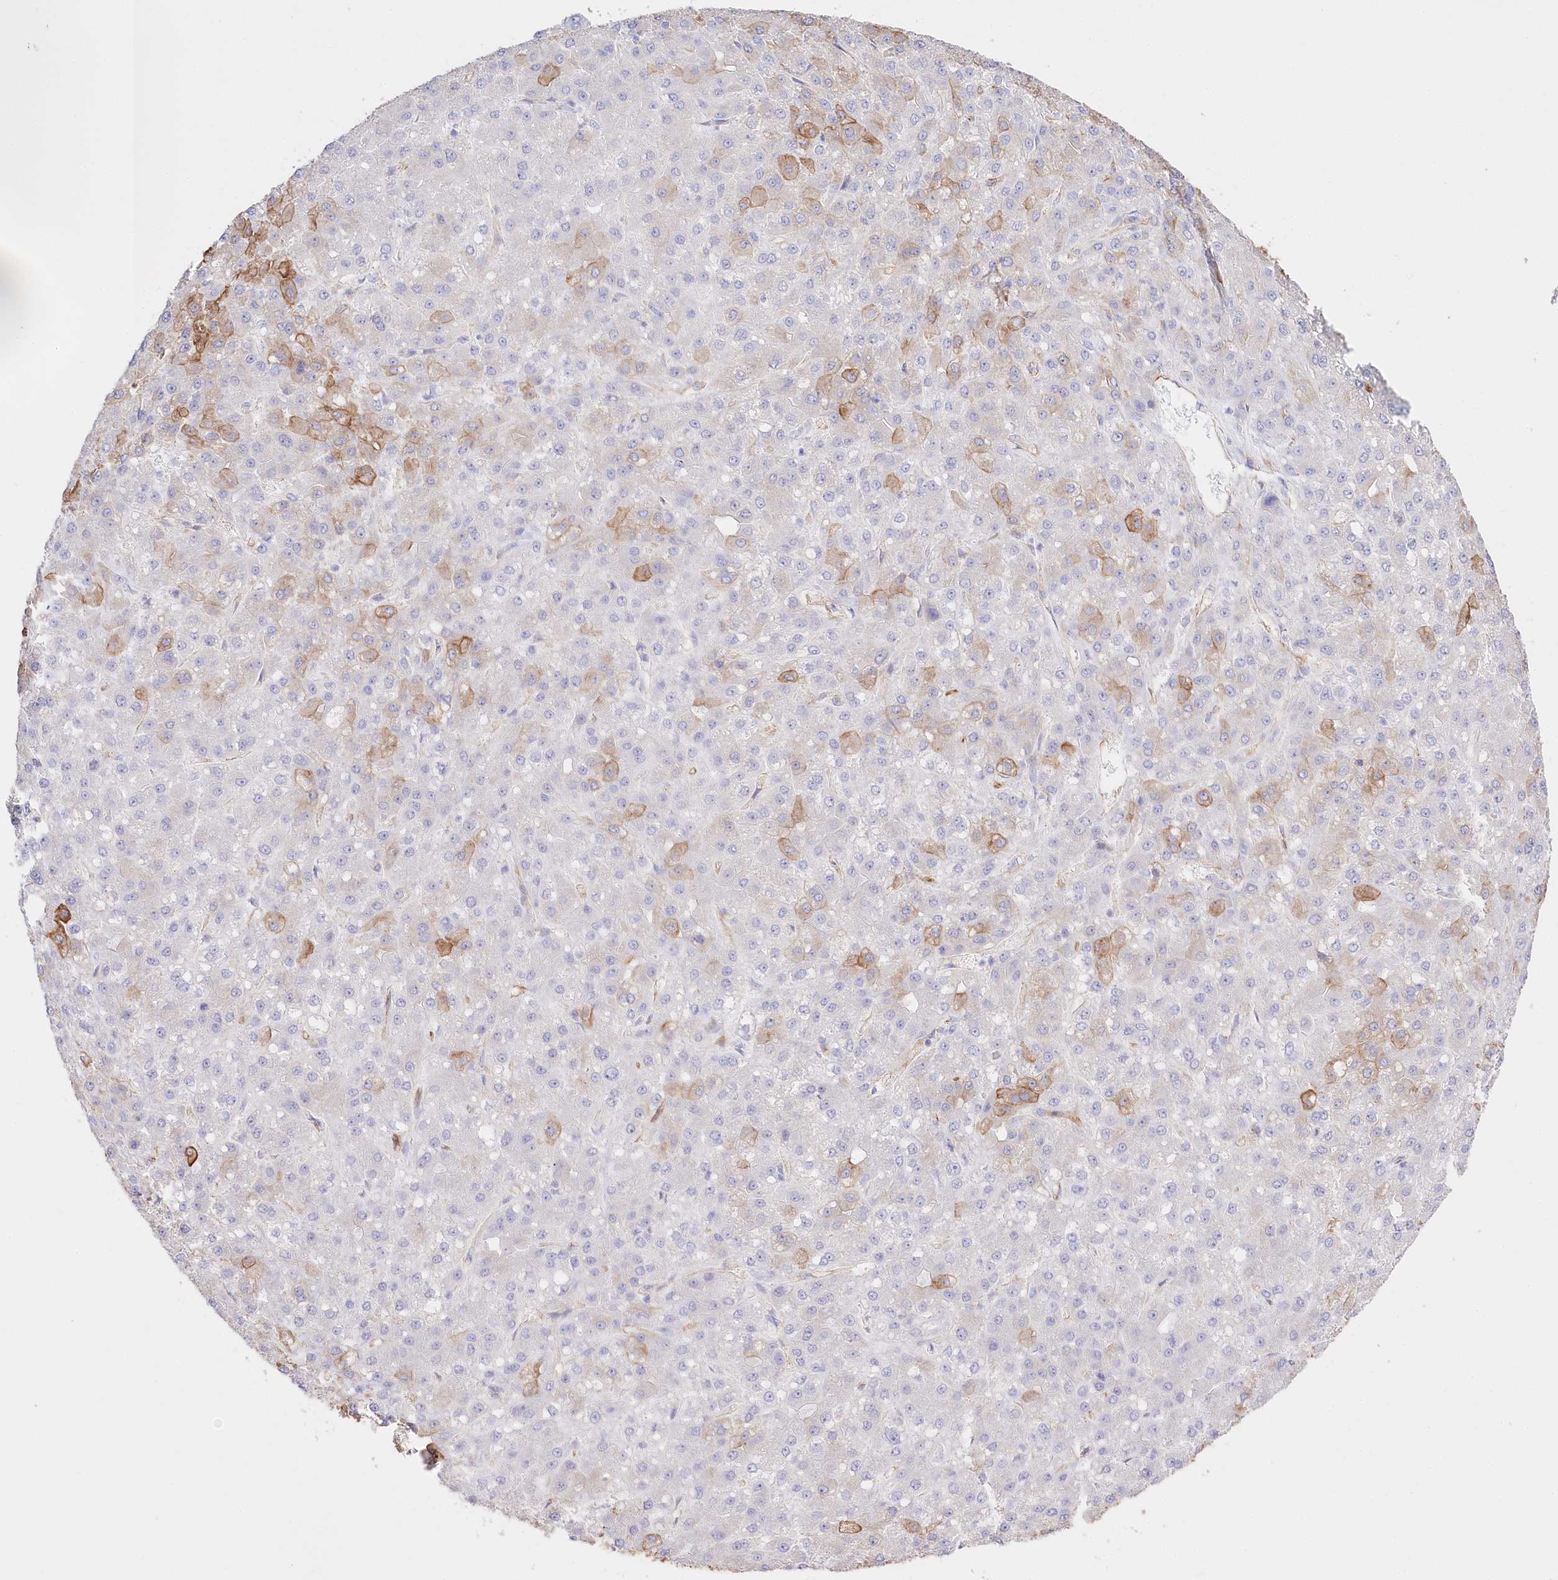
{"staining": {"intensity": "moderate", "quantity": "<25%", "location": "cytoplasmic/membranous"}, "tissue": "liver cancer", "cell_type": "Tumor cells", "image_type": "cancer", "snomed": [{"axis": "morphology", "description": "Carcinoma, Hepatocellular, NOS"}, {"axis": "topography", "description": "Liver"}], "caption": "Liver hepatocellular carcinoma was stained to show a protein in brown. There is low levels of moderate cytoplasmic/membranous expression in about <25% of tumor cells.", "gene": "SLC39A10", "patient": {"sex": "male", "age": 67}}